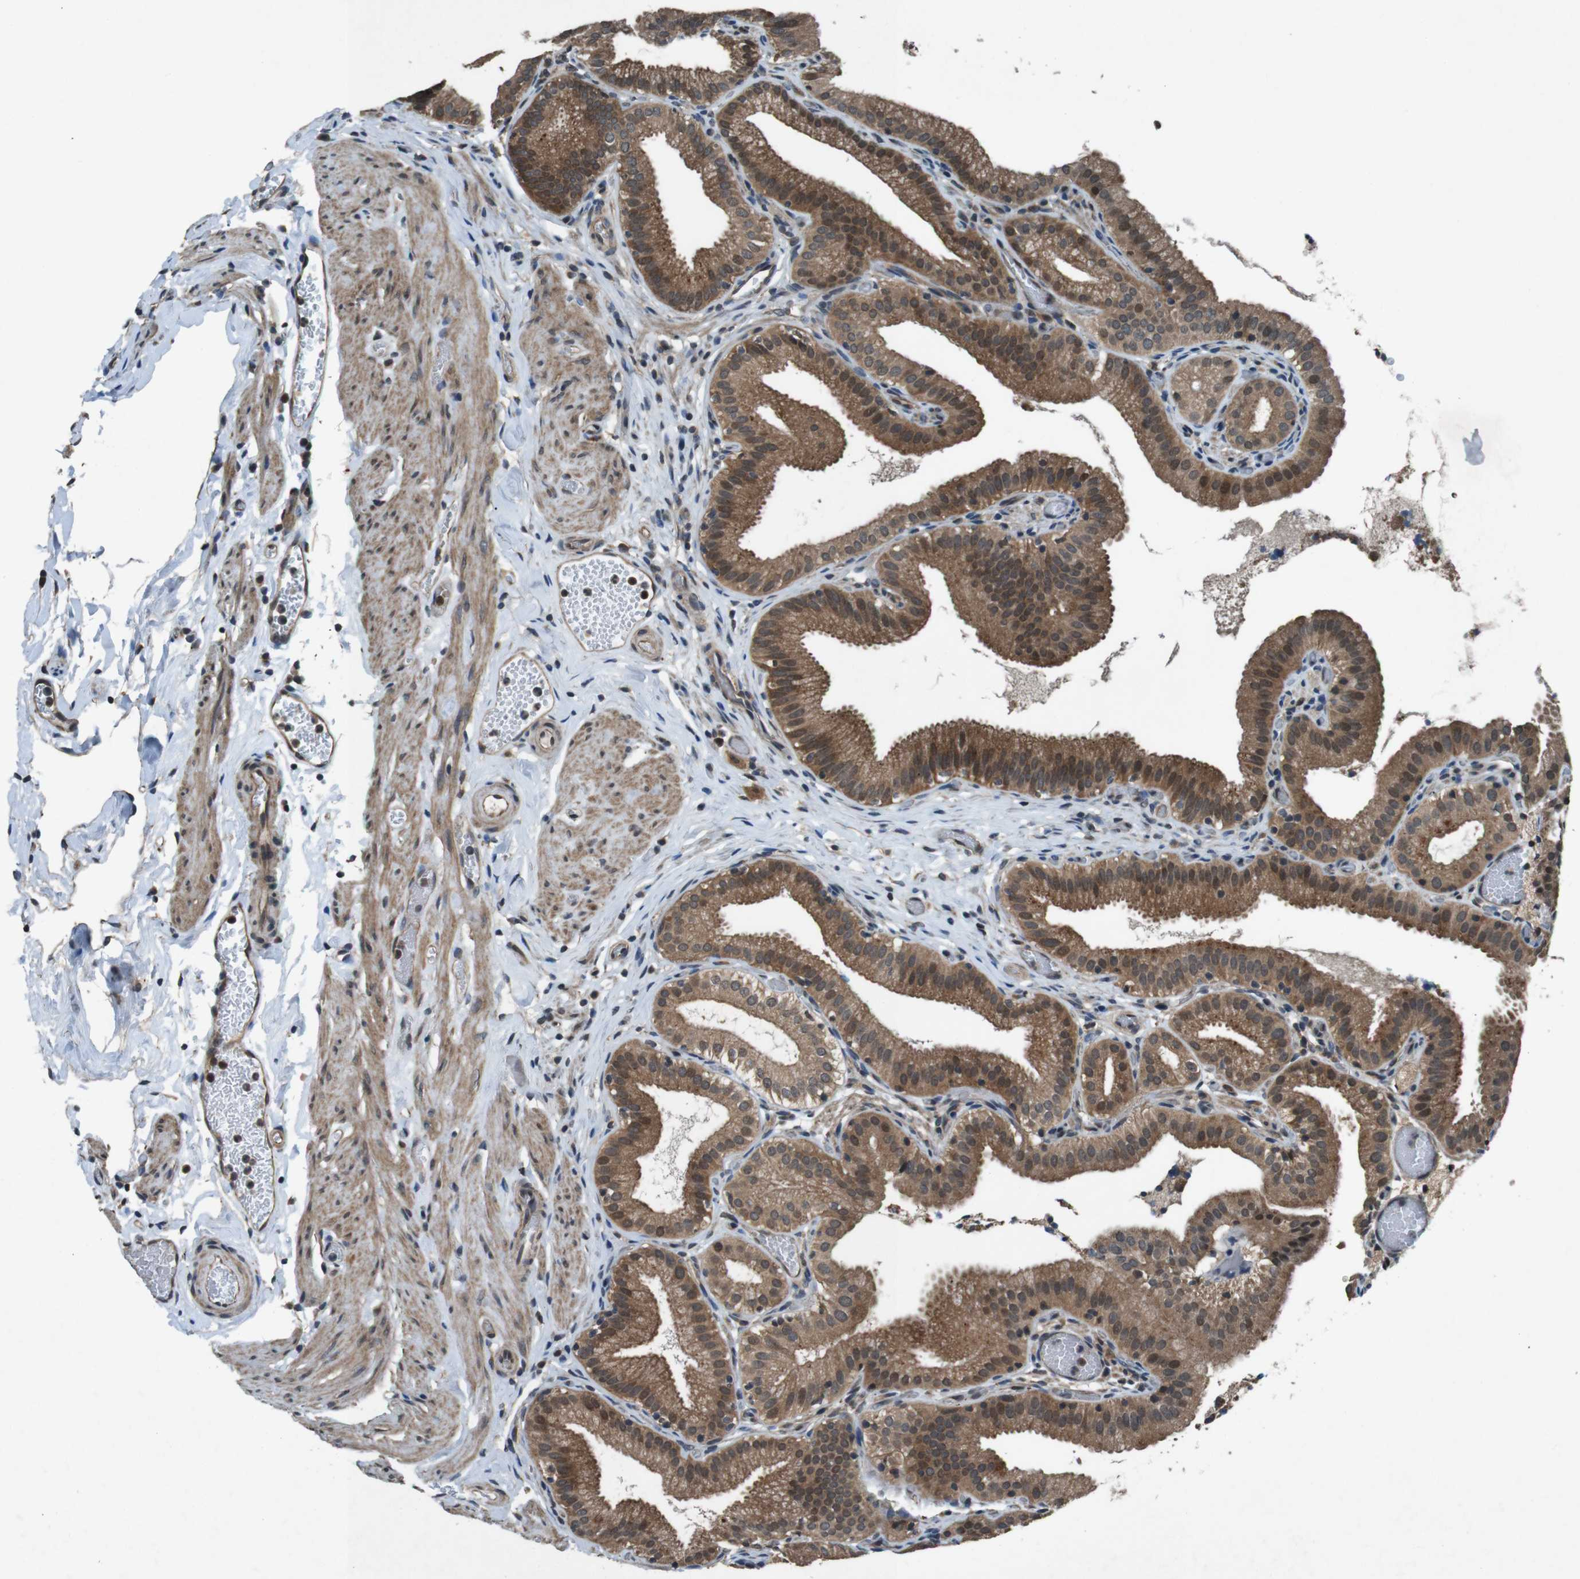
{"staining": {"intensity": "moderate", "quantity": ">75%", "location": "cytoplasmic/membranous,nuclear"}, "tissue": "gallbladder", "cell_type": "Glandular cells", "image_type": "normal", "snomed": [{"axis": "morphology", "description": "Normal tissue, NOS"}, {"axis": "topography", "description": "Gallbladder"}], "caption": "Protein analysis of normal gallbladder exhibits moderate cytoplasmic/membranous,nuclear positivity in about >75% of glandular cells.", "gene": "SOCS1", "patient": {"sex": "male", "age": 54}}